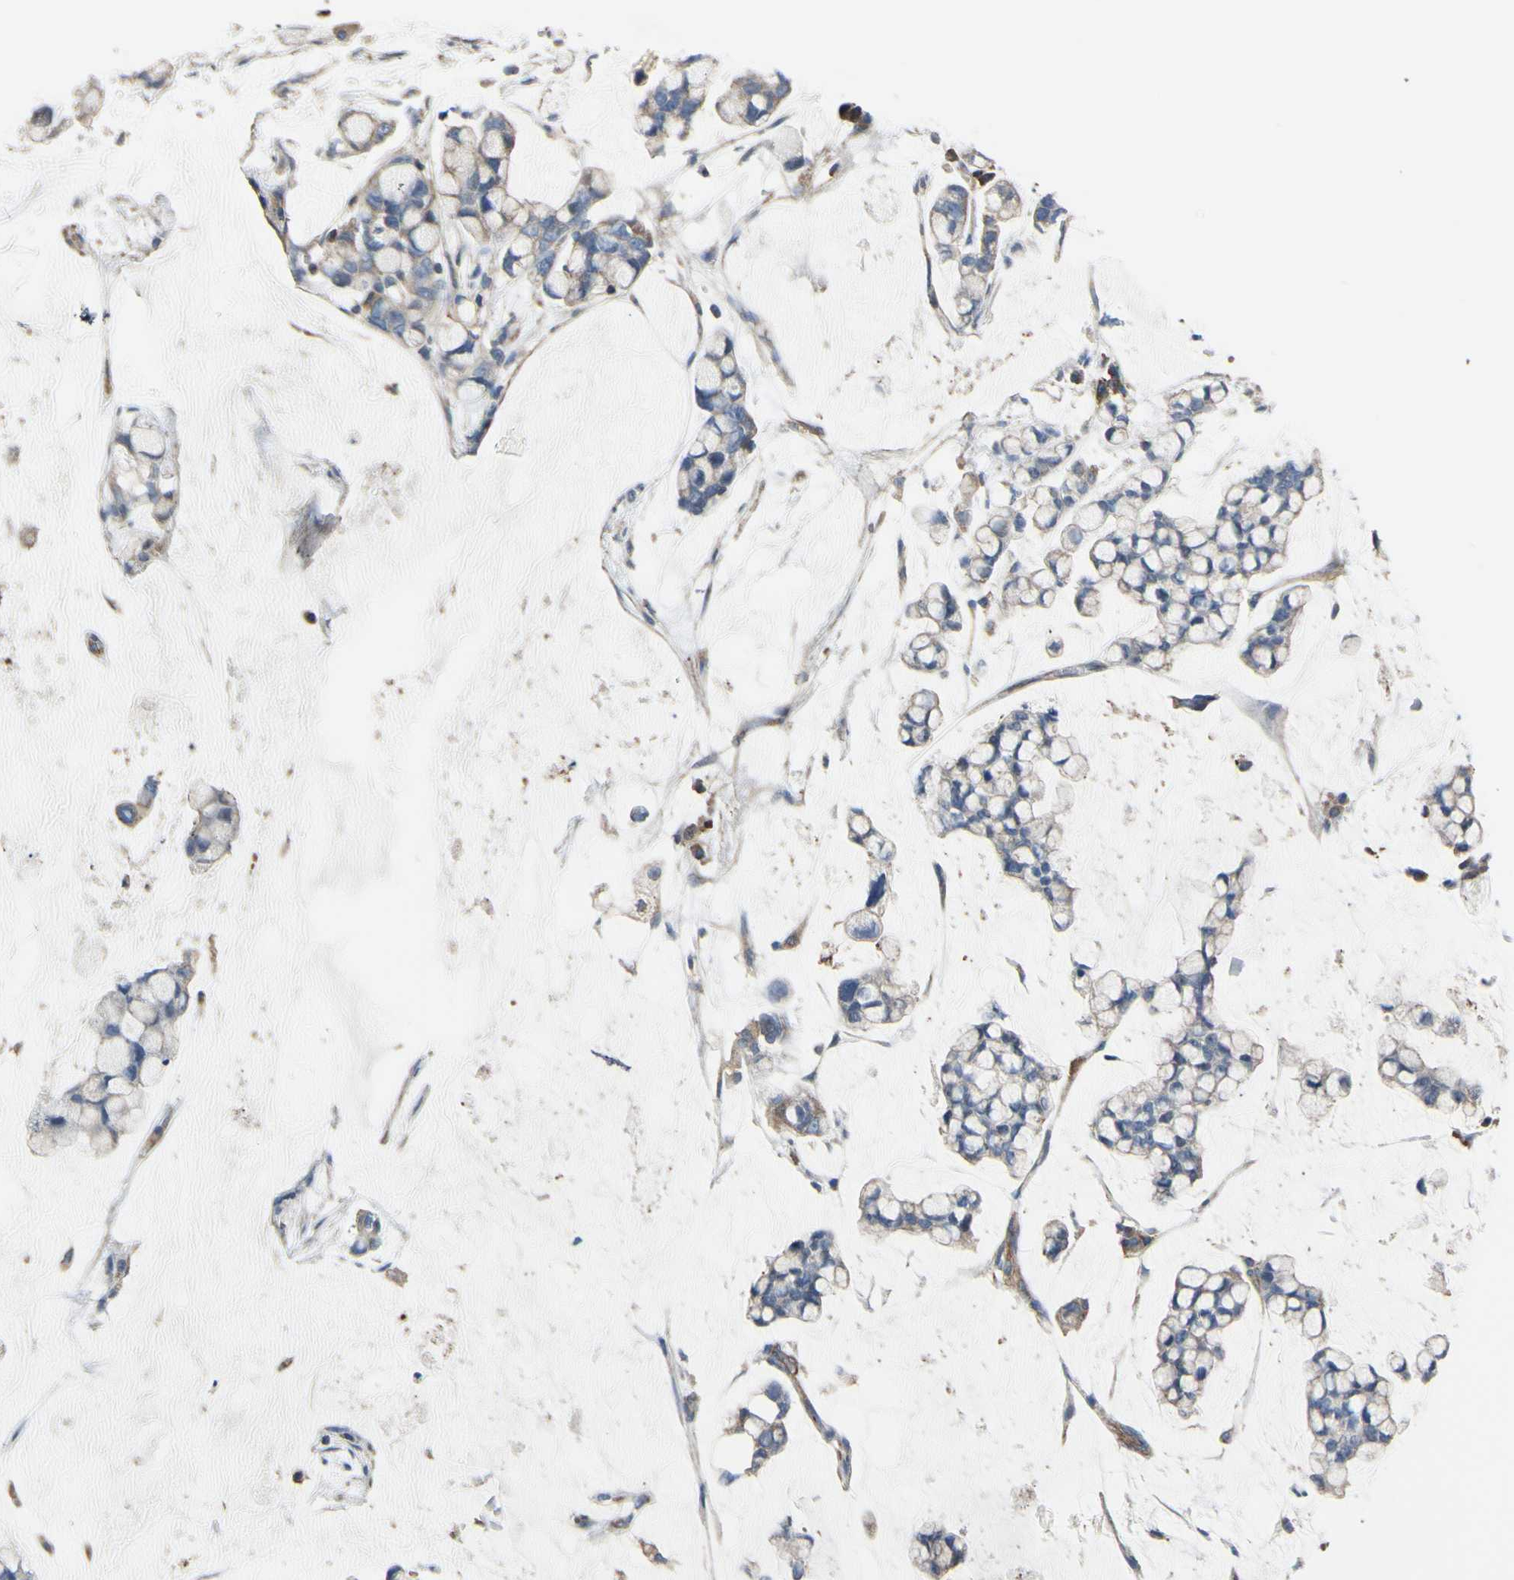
{"staining": {"intensity": "moderate", "quantity": "<25%", "location": "cytoplasmic/membranous"}, "tissue": "stomach cancer", "cell_type": "Tumor cells", "image_type": "cancer", "snomed": [{"axis": "morphology", "description": "Adenocarcinoma, NOS"}, {"axis": "topography", "description": "Stomach, lower"}], "caption": "The micrograph reveals immunohistochemical staining of stomach adenocarcinoma. There is moderate cytoplasmic/membranous expression is appreciated in approximately <25% of tumor cells. The protein is shown in brown color, while the nuclei are stained blue.", "gene": "BECN1", "patient": {"sex": "male", "age": 84}}